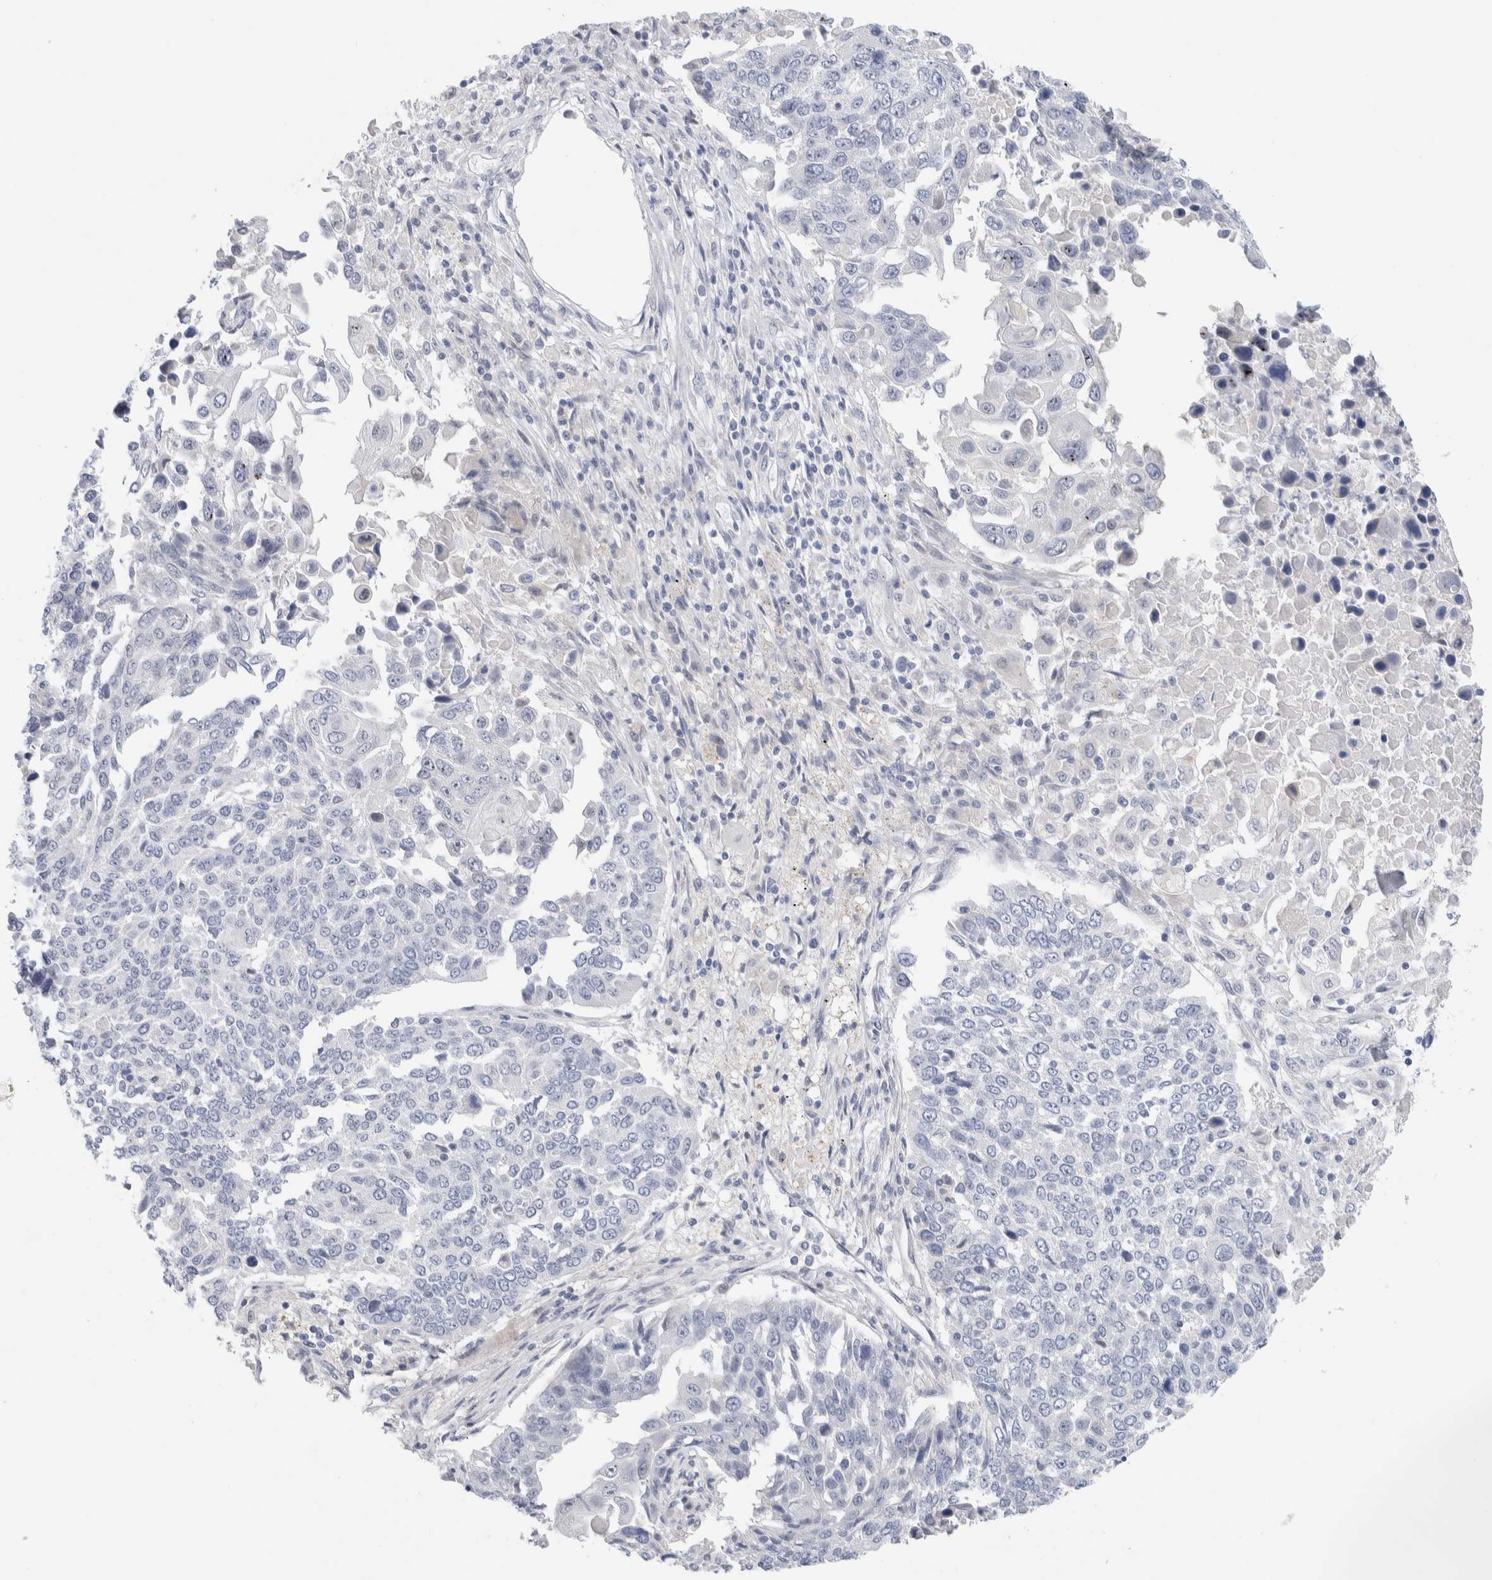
{"staining": {"intensity": "negative", "quantity": "none", "location": "none"}, "tissue": "lung cancer", "cell_type": "Tumor cells", "image_type": "cancer", "snomed": [{"axis": "morphology", "description": "Squamous cell carcinoma, NOS"}, {"axis": "topography", "description": "Lung"}], "caption": "DAB immunohistochemical staining of lung squamous cell carcinoma reveals no significant positivity in tumor cells.", "gene": "DNAJB6", "patient": {"sex": "male", "age": 66}}